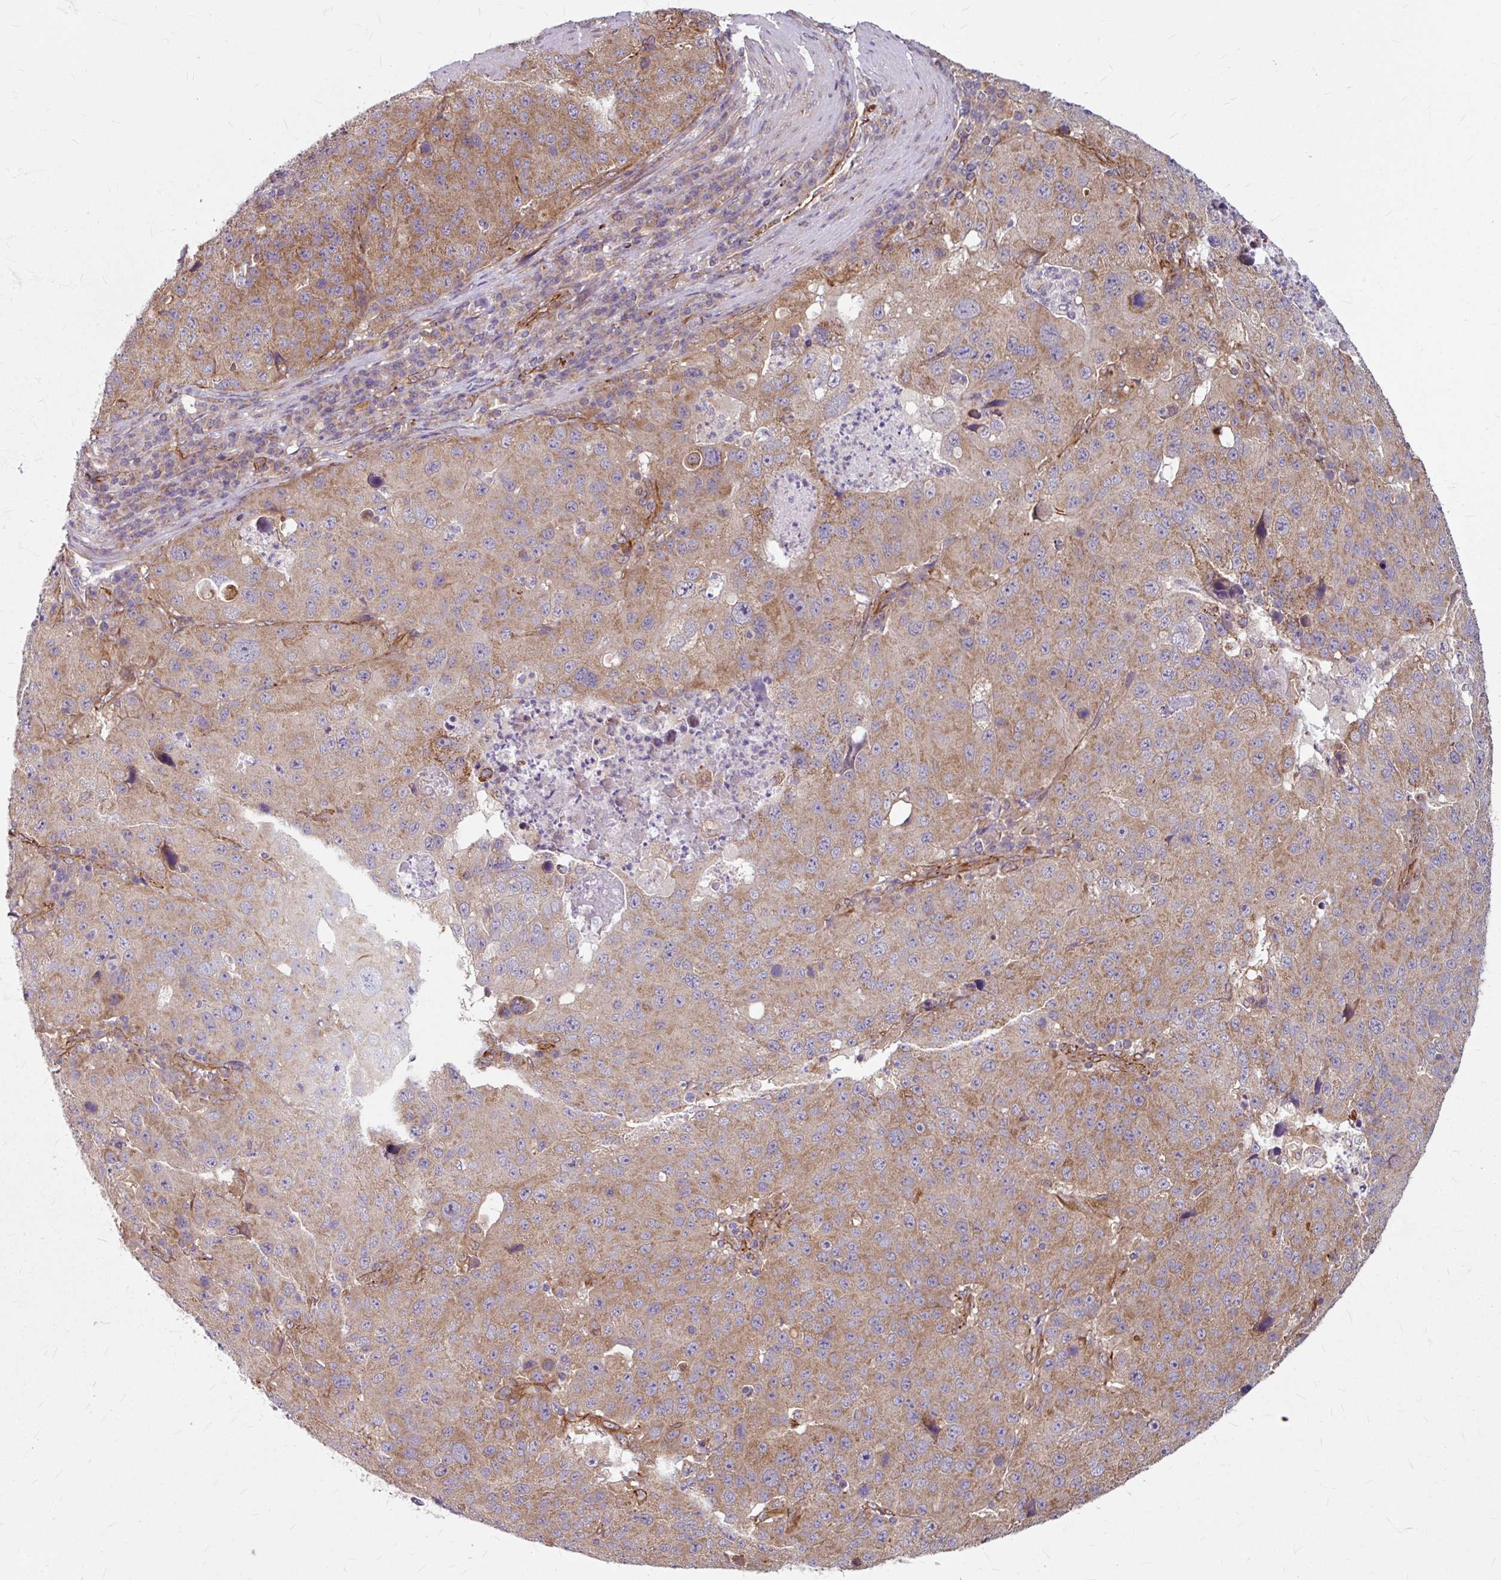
{"staining": {"intensity": "weak", "quantity": ">75%", "location": "cytoplasmic/membranous"}, "tissue": "stomach cancer", "cell_type": "Tumor cells", "image_type": "cancer", "snomed": [{"axis": "morphology", "description": "Adenocarcinoma, NOS"}, {"axis": "topography", "description": "Stomach"}], "caption": "Immunohistochemistry of human adenocarcinoma (stomach) shows low levels of weak cytoplasmic/membranous staining in about >75% of tumor cells.", "gene": "DAAM2", "patient": {"sex": "male", "age": 71}}